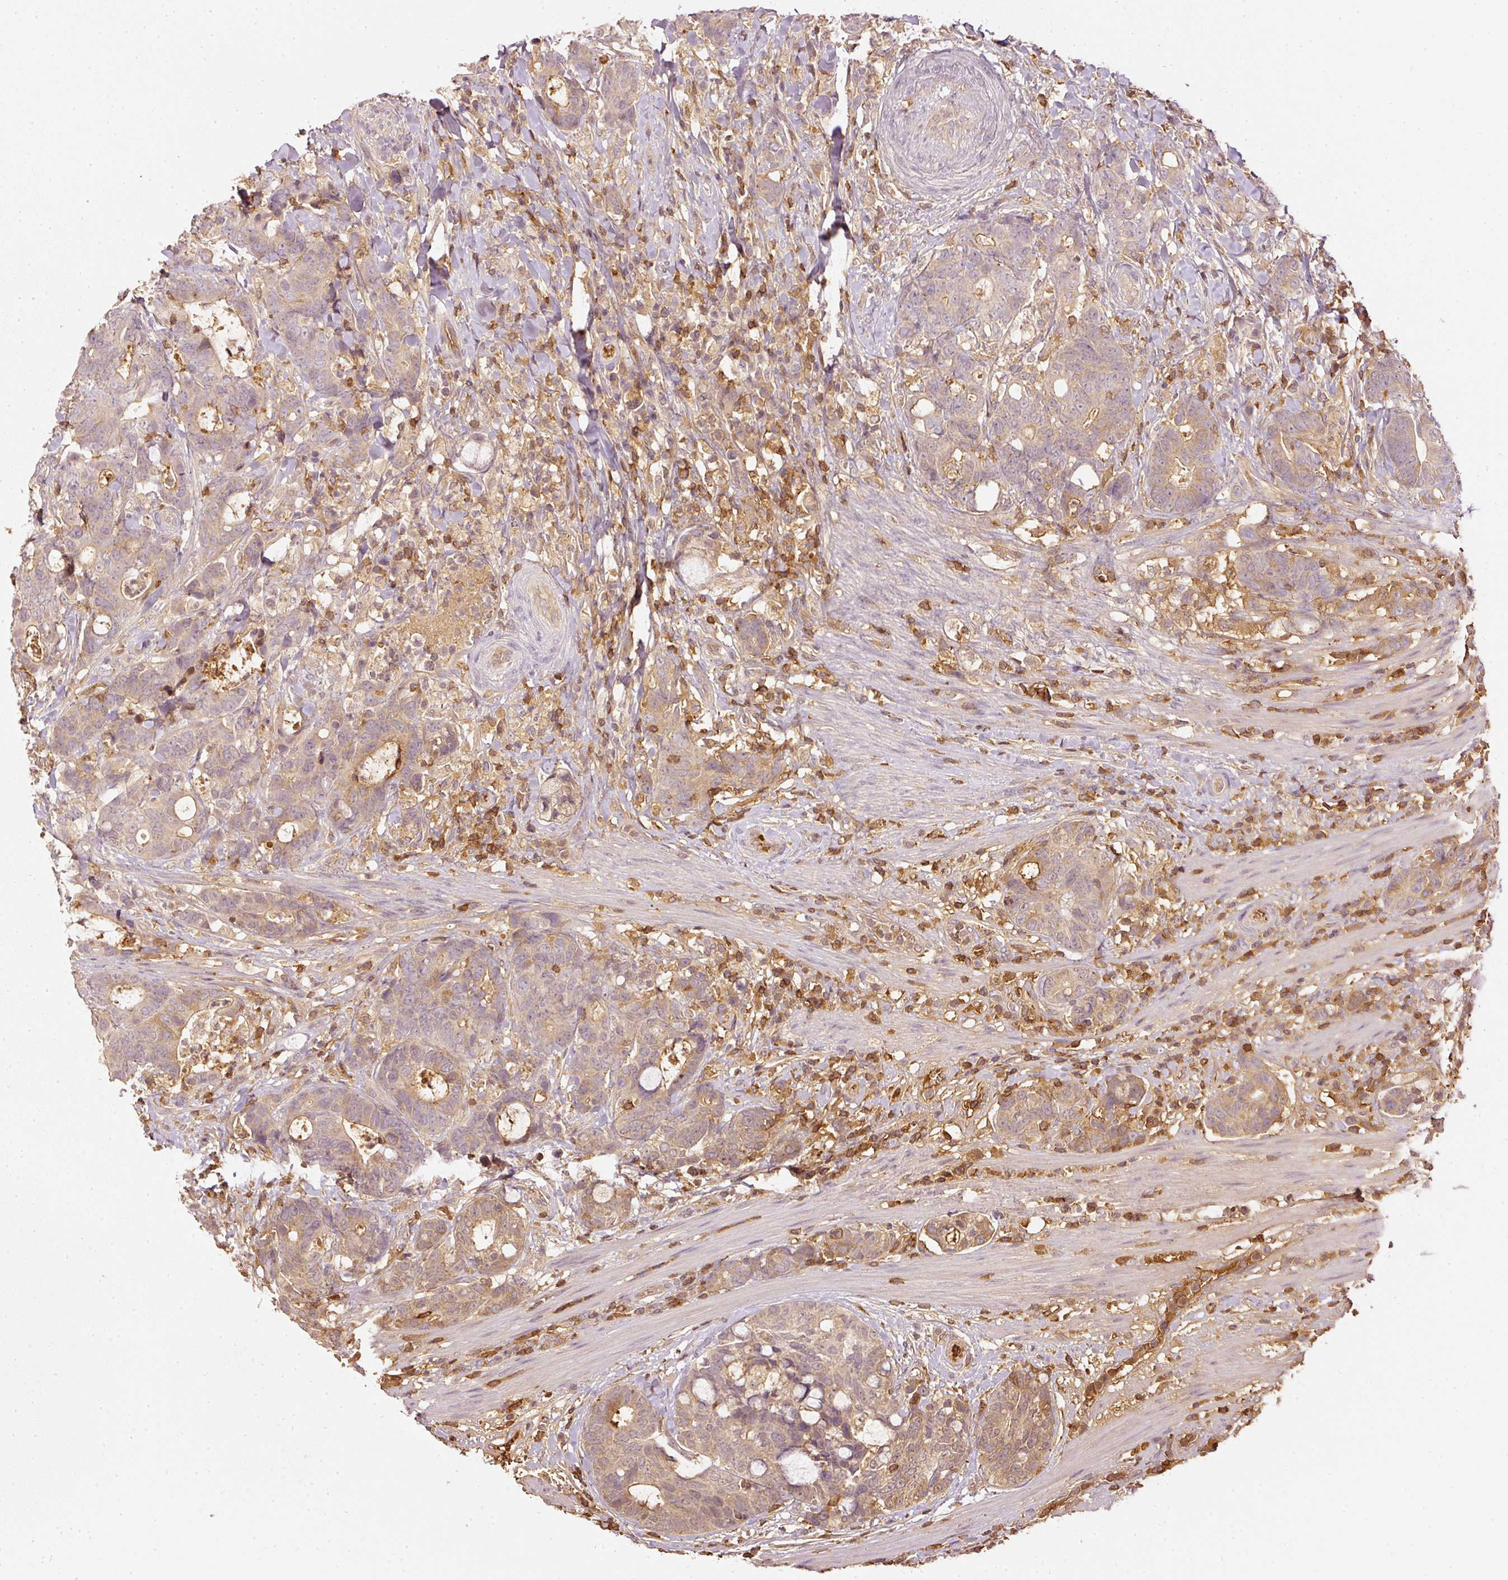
{"staining": {"intensity": "moderate", "quantity": "25%-75%", "location": "cytoplasmic/membranous"}, "tissue": "colorectal cancer", "cell_type": "Tumor cells", "image_type": "cancer", "snomed": [{"axis": "morphology", "description": "Adenocarcinoma, NOS"}, {"axis": "topography", "description": "Colon"}], "caption": "Tumor cells exhibit moderate cytoplasmic/membranous expression in approximately 25%-75% of cells in colorectal cancer.", "gene": "EVL", "patient": {"sex": "female", "age": 82}}